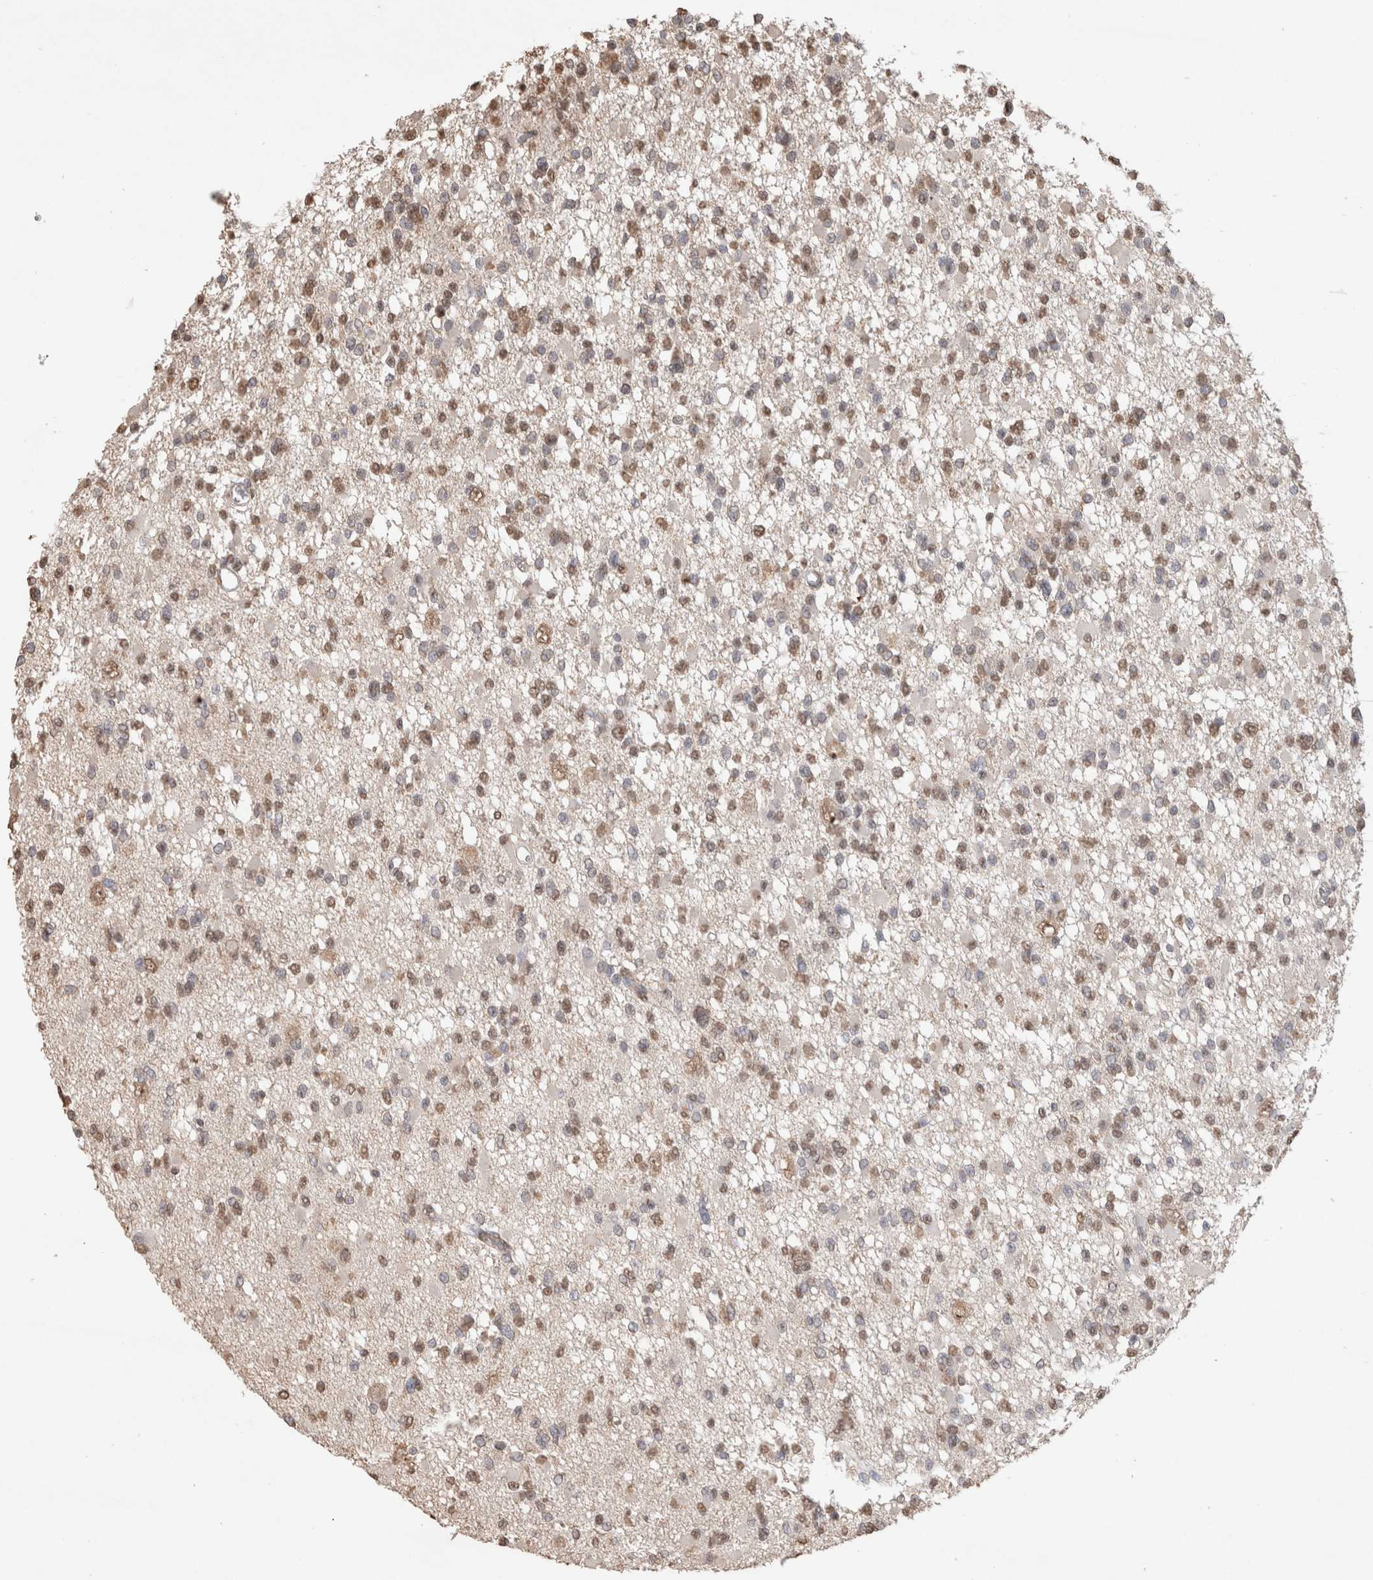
{"staining": {"intensity": "moderate", "quantity": ">75%", "location": "nuclear"}, "tissue": "glioma", "cell_type": "Tumor cells", "image_type": "cancer", "snomed": [{"axis": "morphology", "description": "Glioma, malignant, Low grade"}, {"axis": "topography", "description": "Brain"}], "caption": "This image displays glioma stained with IHC to label a protein in brown. The nuclear of tumor cells show moderate positivity for the protein. Nuclei are counter-stained blue.", "gene": "MLX", "patient": {"sex": "female", "age": 22}}